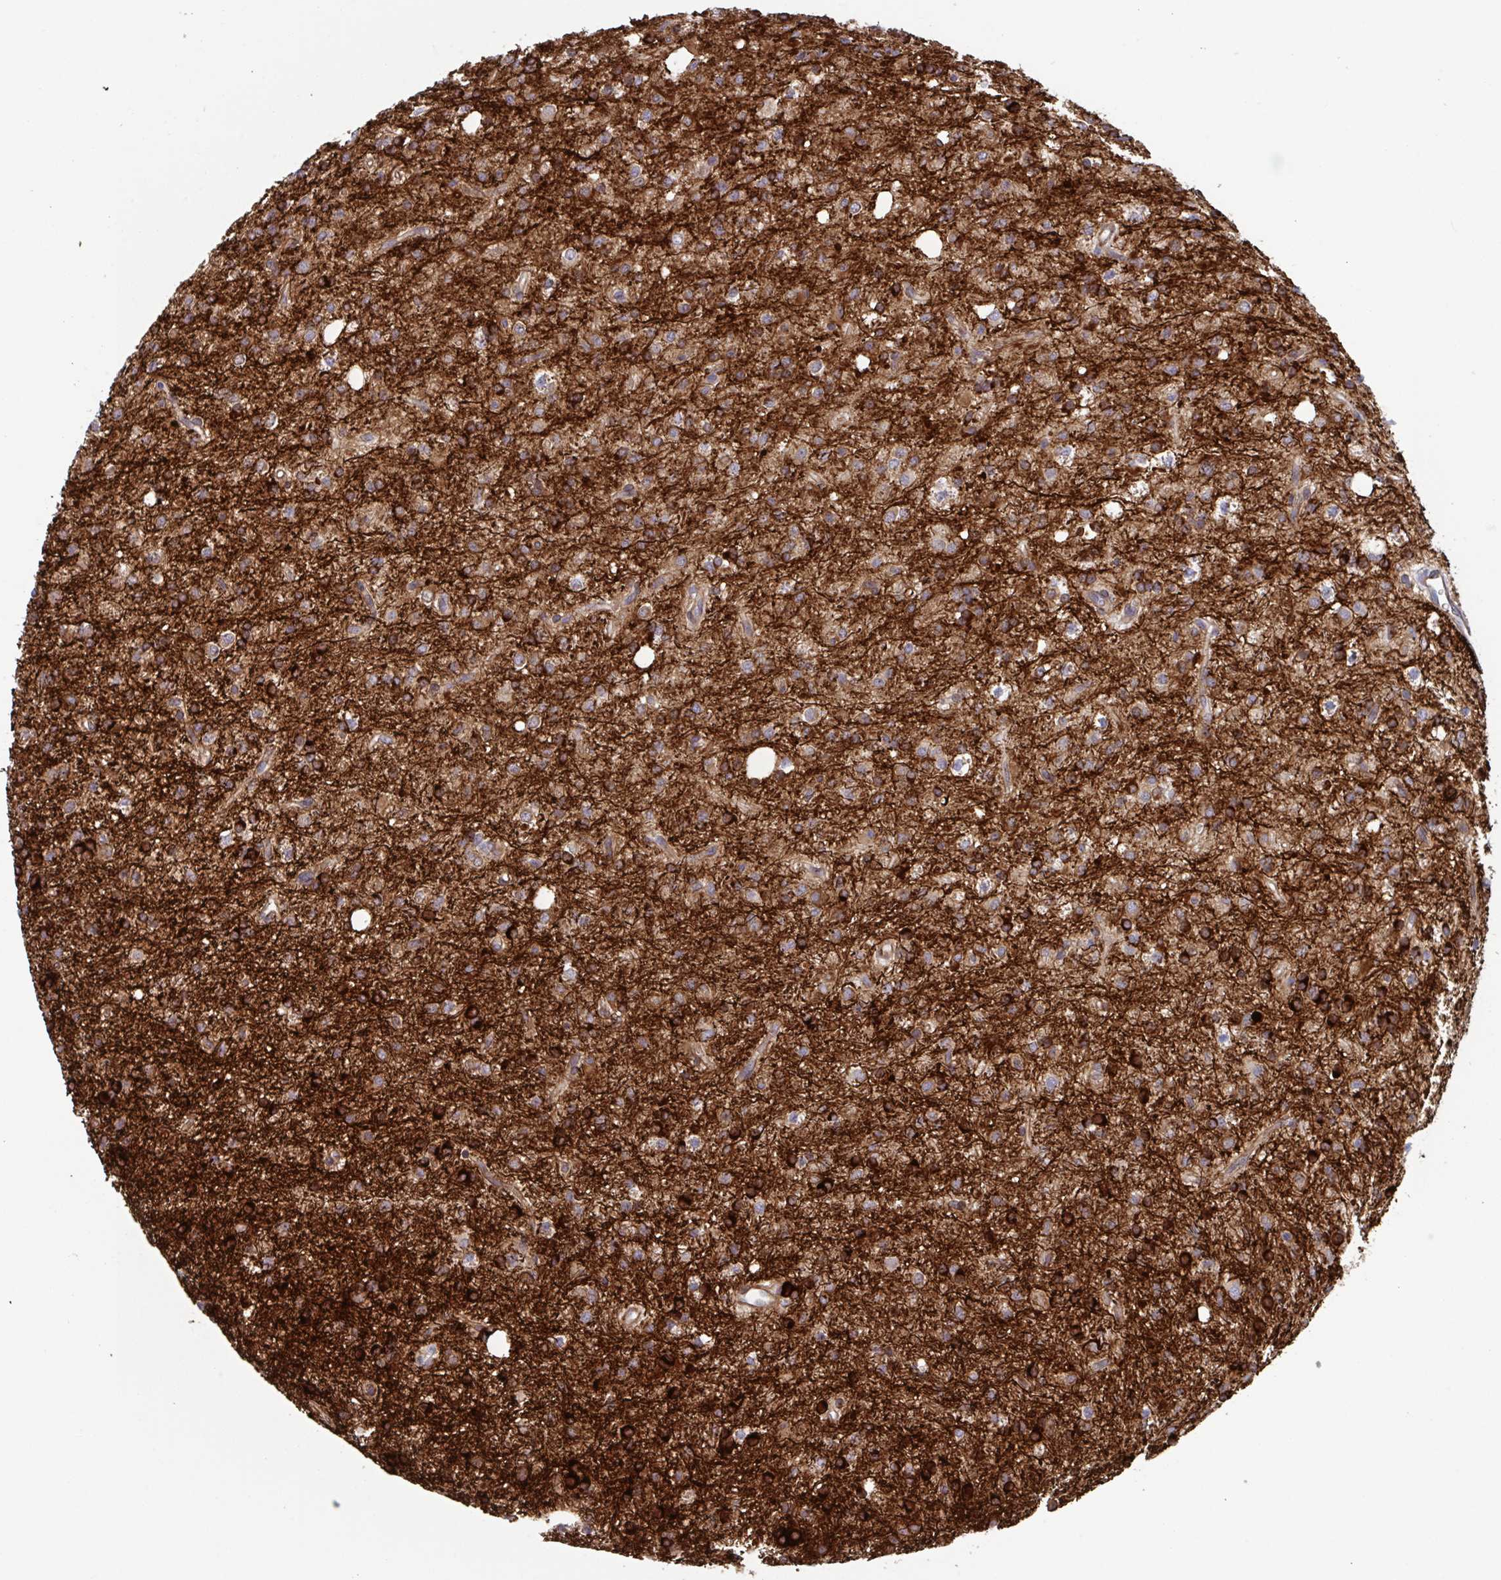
{"staining": {"intensity": "strong", "quantity": "25%-75%", "location": "cytoplasmic/membranous"}, "tissue": "glioma", "cell_type": "Tumor cells", "image_type": "cancer", "snomed": [{"axis": "morphology", "description": "Glioma, malignant, Low grade"}, {"axis": "topography", "description": "Brain"}], "caption": "The photomicrograph displays immunohistochemical staining of malignant glioma (low-grade). There is strong cytoplasmic/membranous staining is present in approximately 25%-75% of tumor cells. (DAB IHC, brown staining for protein, blue staining for nuclei).", "gene": "TNFSF10", "patient": {"sex": "female", "age": 33}}